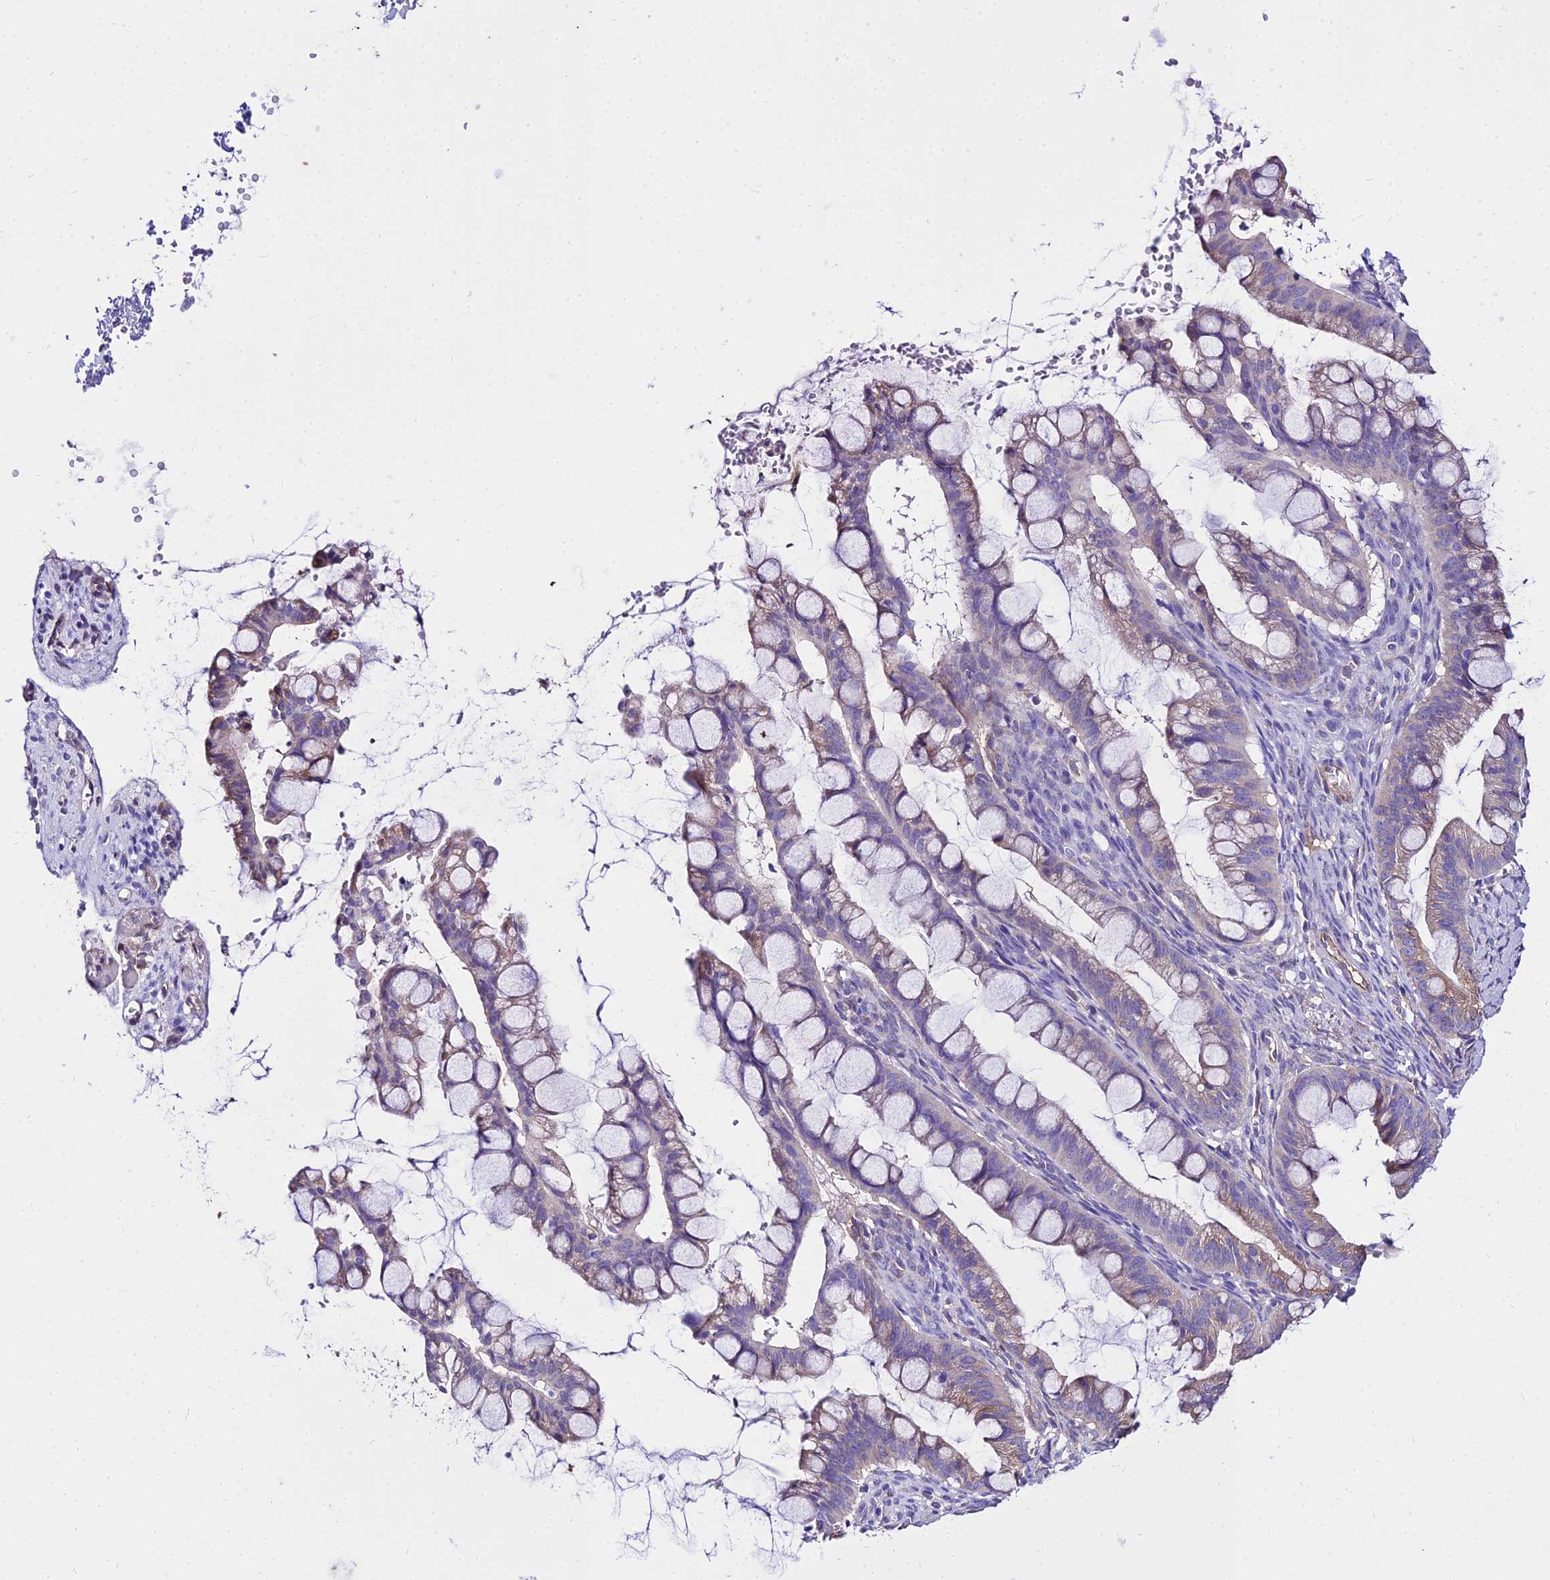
{"staining": {"intensity": "weak", "quantity": "<25%", "location": "cytoplasmic/membranous"}, "tissue": "ovarian cancer", "cell_type": "Tumor cells", "image_type": "cancer", "snomed": [{"axis": "morphology", "description": "Cystadenocarcinoma, mucinous, NOS"}, {"axis": "topography", "description": "Ovary"}], "caption": "This is a photomicrograph of immunohistochemistry staining of ovarian cancer (mucinous cystadenocarcinoma), which shows no staining in tumor cells.", "gene": "TUBA3D", "patient": {"sex": "female", "age": 73}}